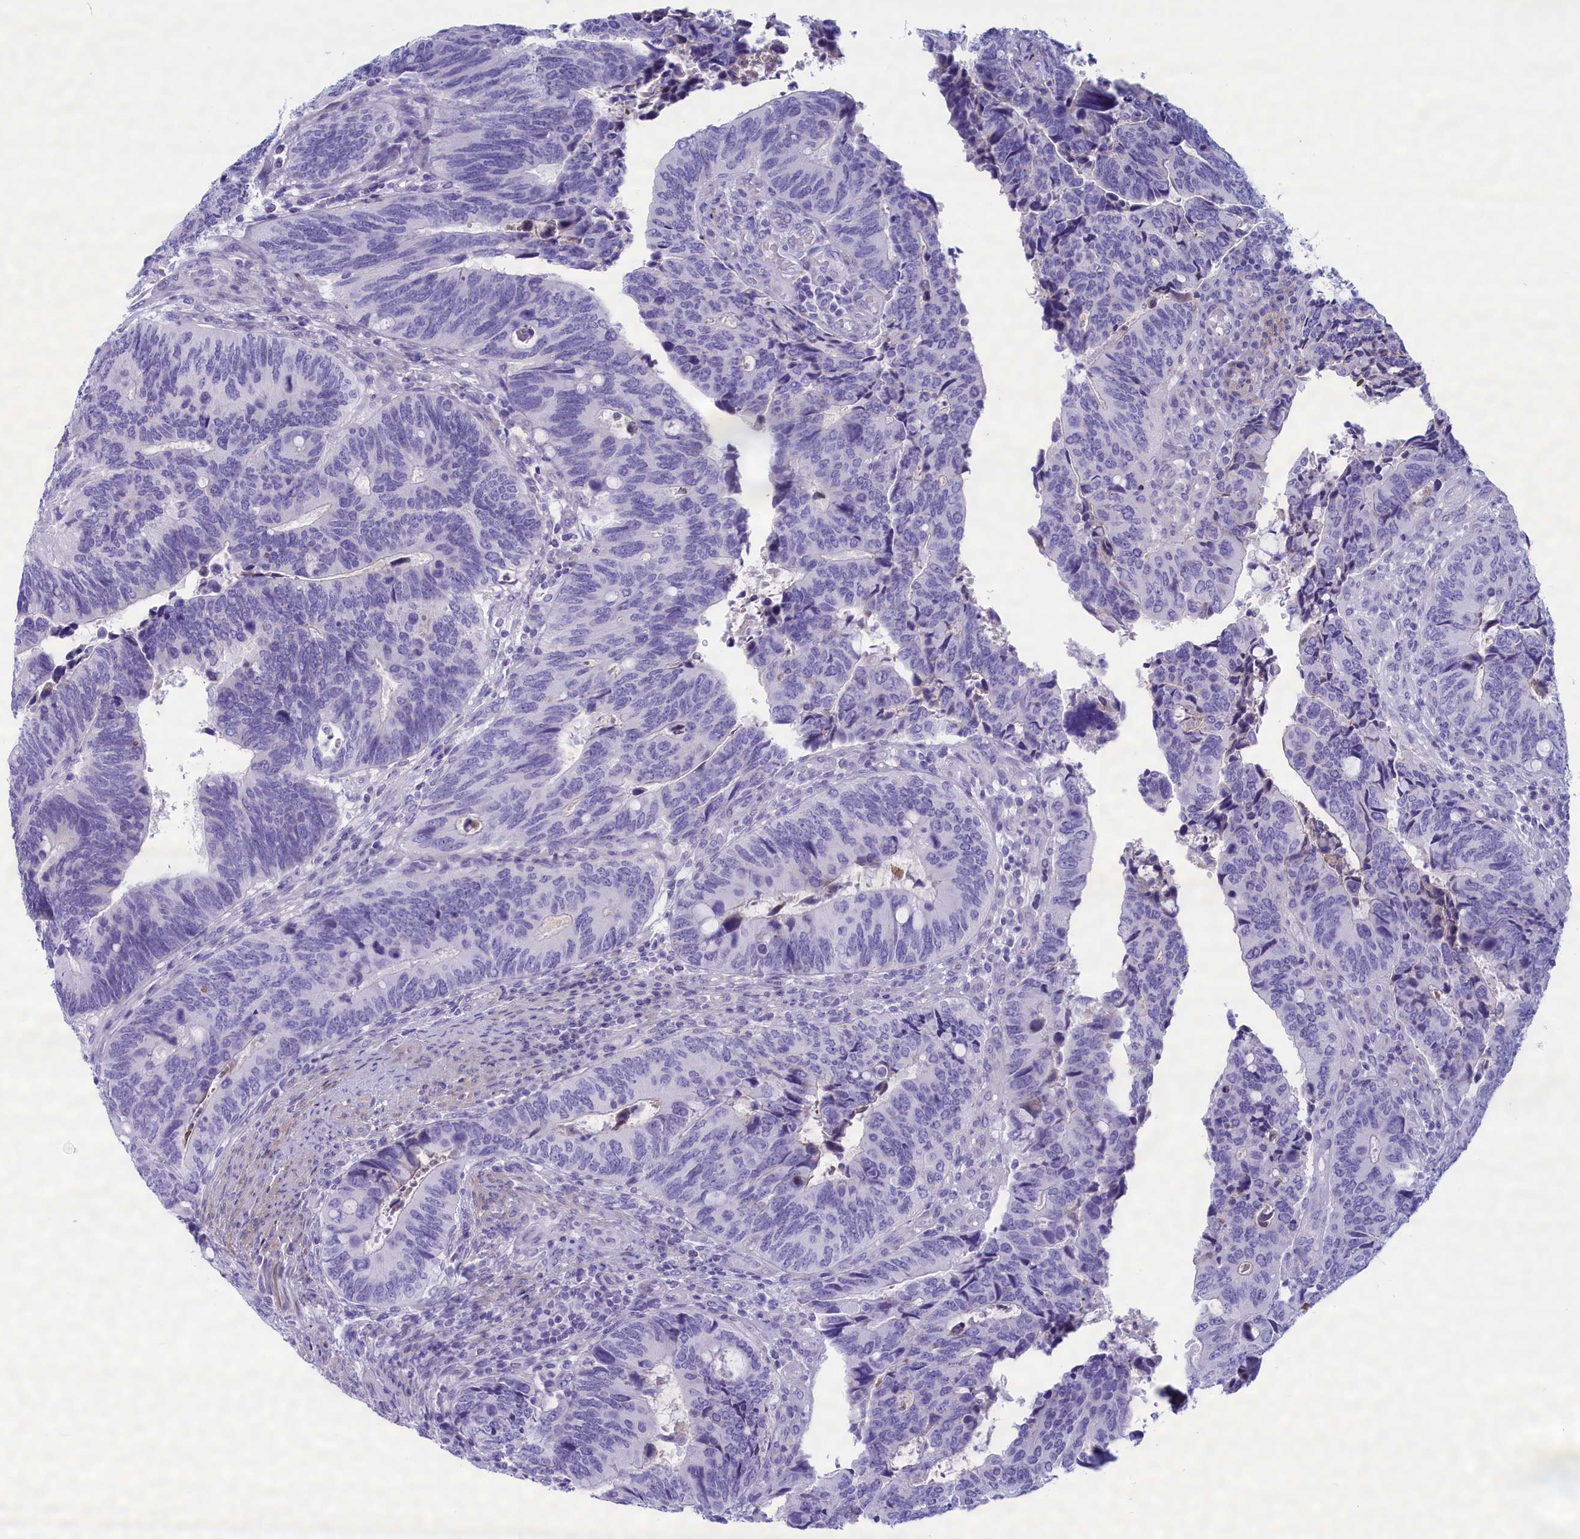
{"staining": {"intensity": "negative", "quantity": "none", "location": "none"}, "tissue": "colorectal cancer", "cell_type": "Tumor cells", "image_type": "cancer", "snomed": [{"axis": "morphology", "description": "Adenocarcinoma, NOS"}, {"axis": "topography", "description": "Colon"}], "caption": "Histopathology image shows no protein expression in tumor cells of adenocarcinoma (colorectal) tissue.", "gene": "MPV17L2", "patient": {"sex": "male", "age": 87}}